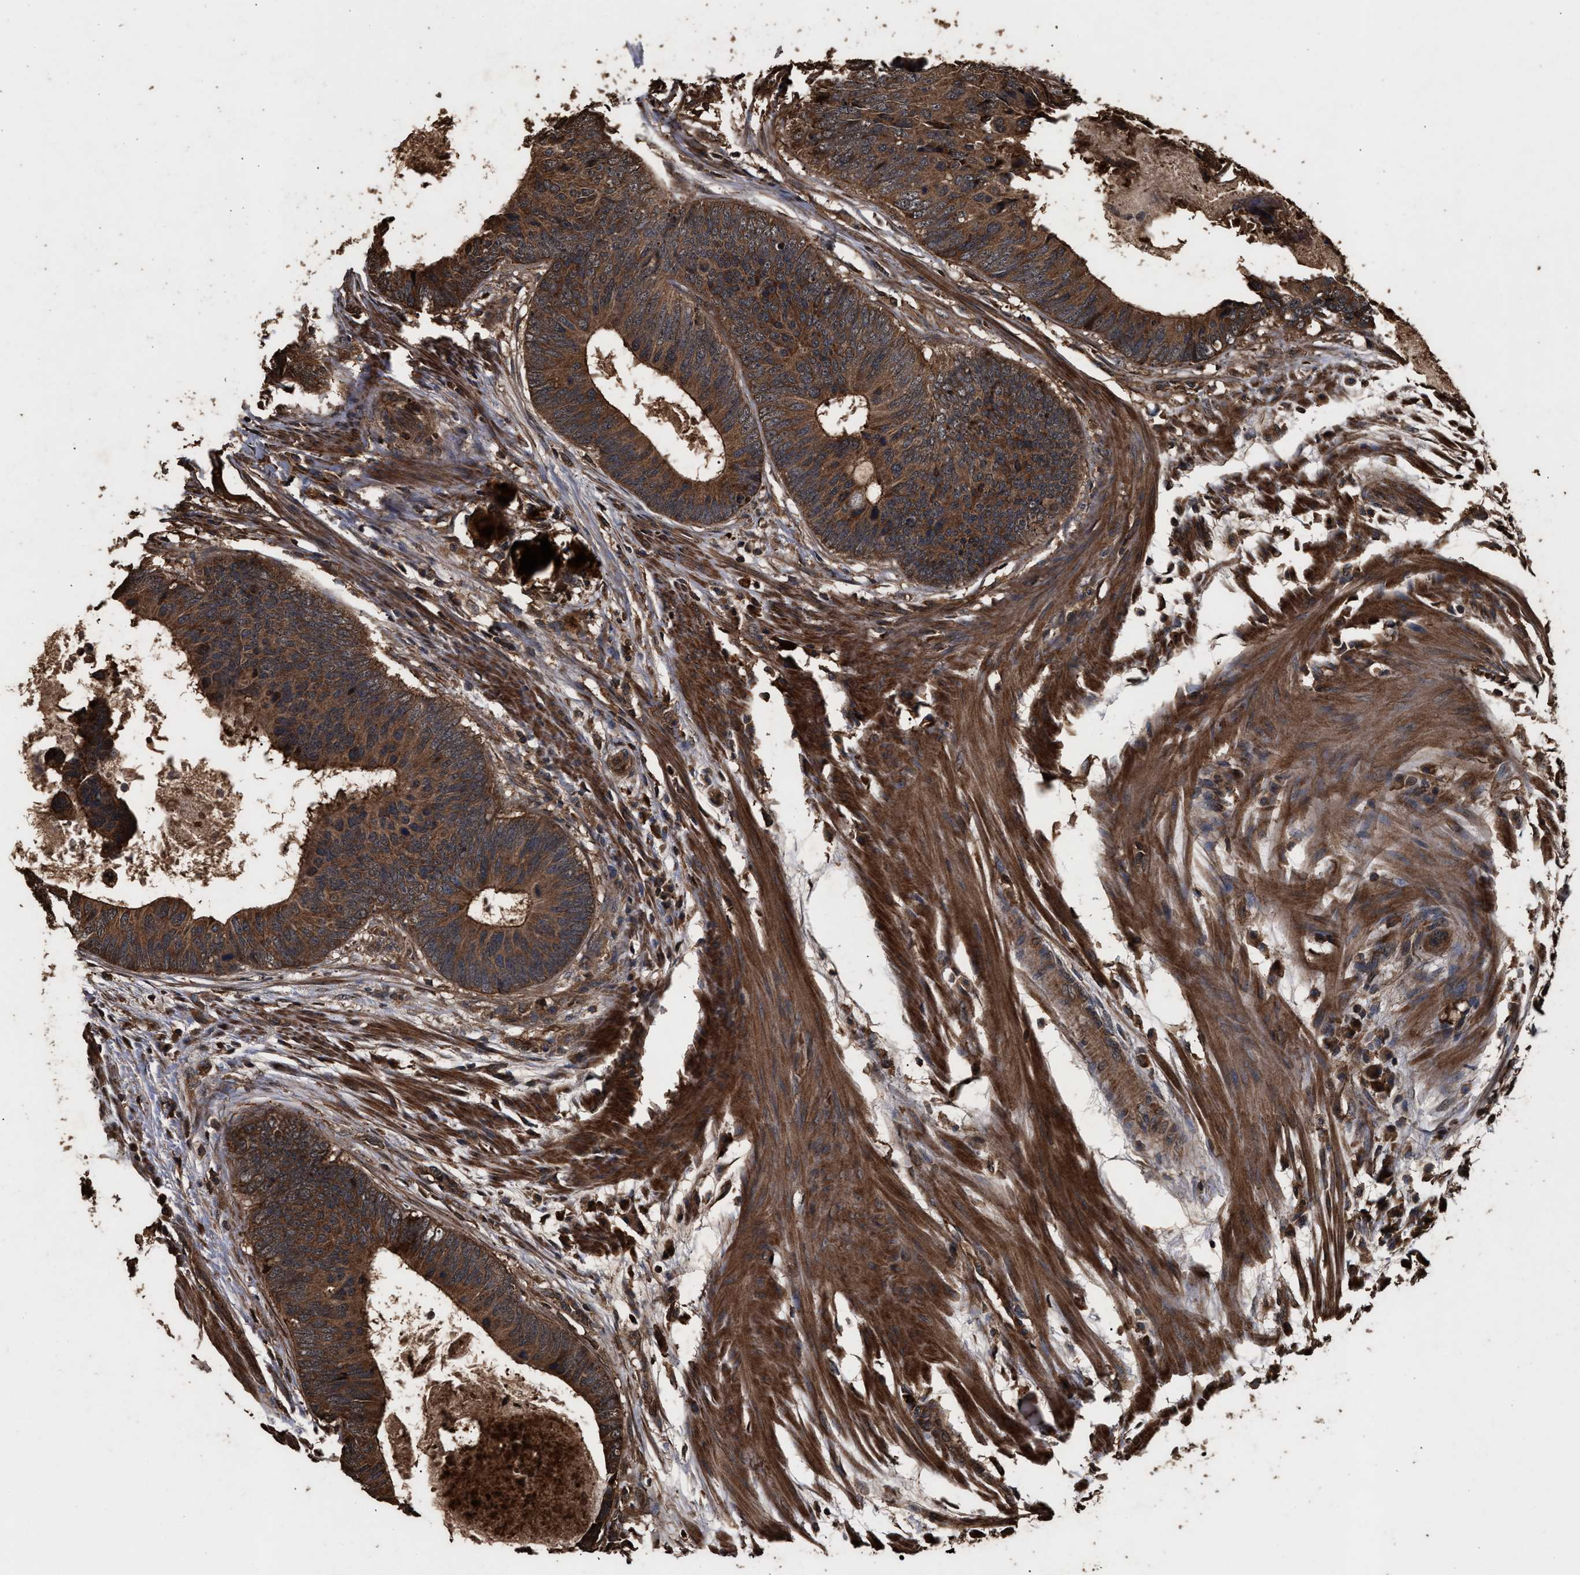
{"staining": {"intensity": "strong", "quantity": ">75%", "location": "cytoplasmic/membranous"}, "tissue": "colorectal cancer", "cell_type": "Tumor cells", "image_type": "cancer", "snomed": [{"axis": "morphology", "description": "Adenocarcinoma, NOS"}, {"axis": "topography", "description": "Colon"}], "caption": "The image exhibits immunohistochemical staining of colorectal adenocarcinoma. There is strong cytoplasmic/membranous staining is present in approximately >75% of tumor cells.", "gene": "KYAT1", "patient": {"sex": "male", "age": 56}}